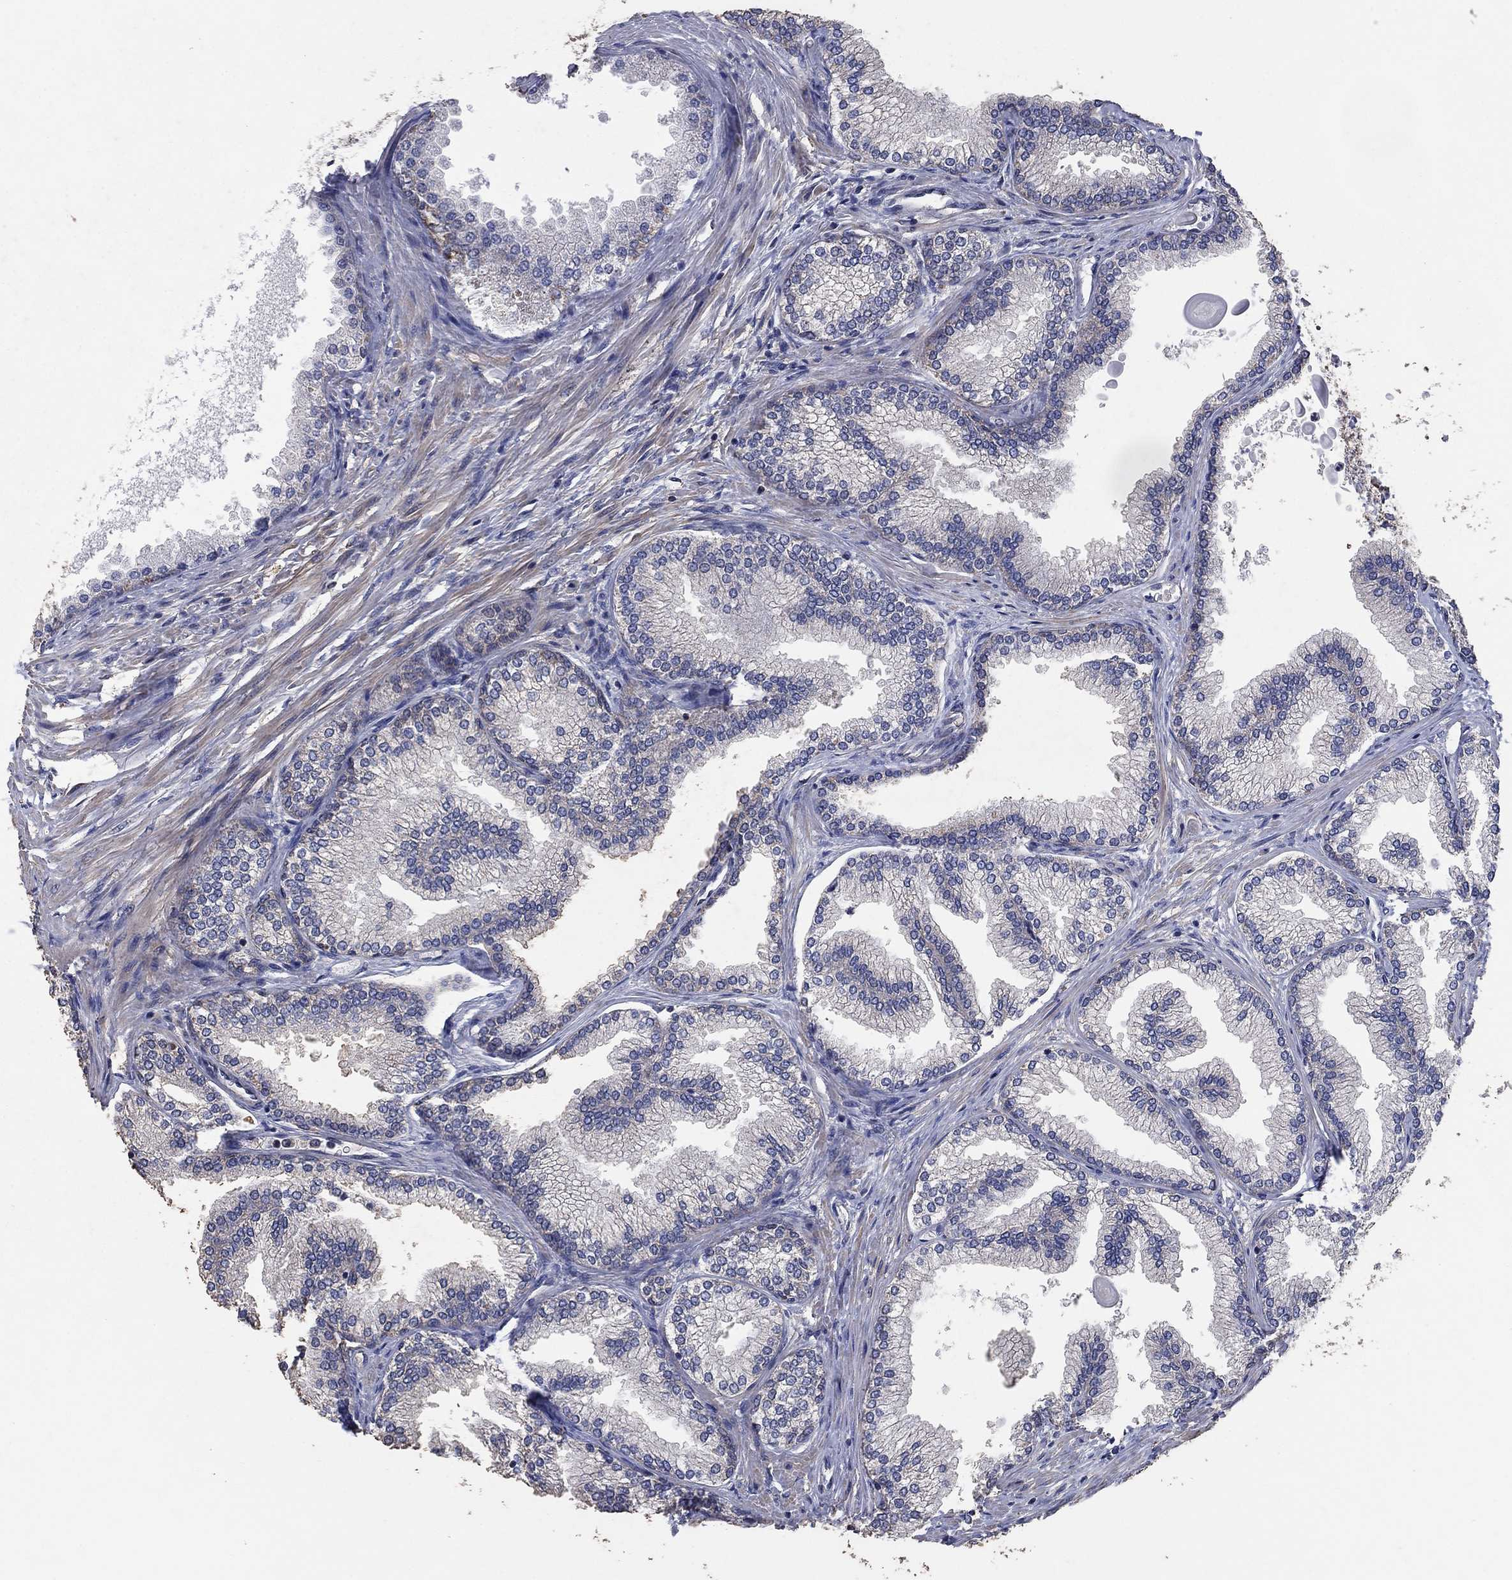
{"staining": {"intensity": "moderate", "quantity": "<25%", "location": "cytoplasmic/membranous"}, "tissue": "prostate", "cell_type": "Glandular cells", "image_type": "normal", "snomed": [{"axis": "morphology", "description": "Normal tissue, NOS"}, {"axis": "topography", "description": "Prostate"}], "caption": "Immunohistochemistry histopathology image of normal prostate stained for a protein (brown), which reveals low levels of moderate cytoplasmic/membranous positivity in about <25% of glandular cells.", "gene": "NCEH1", "patient": {"sex": "male", "age": 72}}